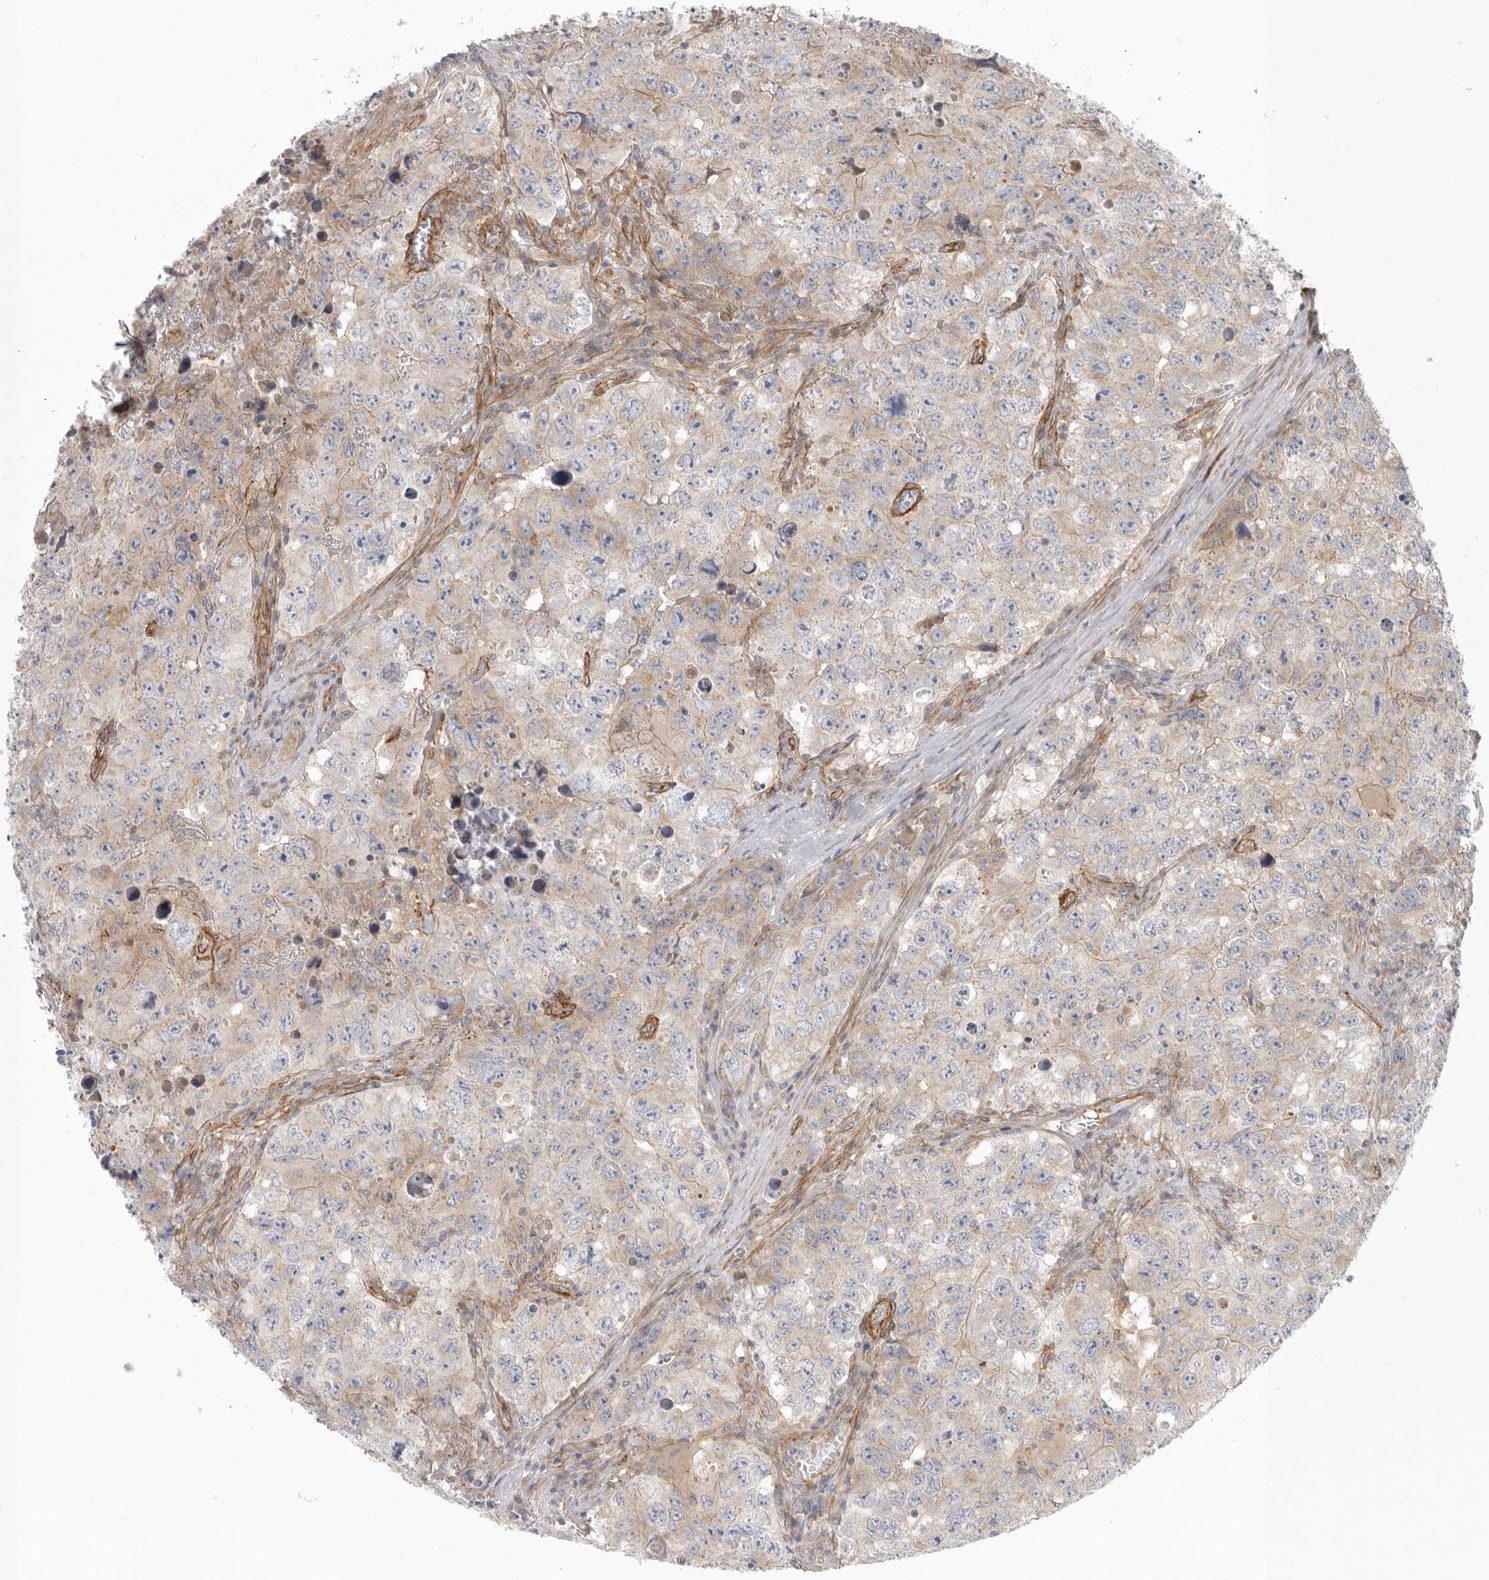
{"staining": {"intensity": "weak", "quantity": "<25%", "location": "cytoplasmic/membranous"}, "tissue": "testis cancer", "cell_type": "Tumor cells", "image_type": "cancer", "snomed": [{"axis": "morphology", "description": "Seminoma, NOS"}, {"axis": "morphology", "description": "Carcinoma, Embryonal, NOS"}, {"axis": "topography", "description": "Testis"}], "caption": "IHC of human testis cancer (seminoma) displays no staining in tumor cells. The staining is performed using DAB brown chromogen with nuclei counter-stained in using hematoxylin.", "gene": "LONRF1", "patient": {"sex": "male", "age": 43}}